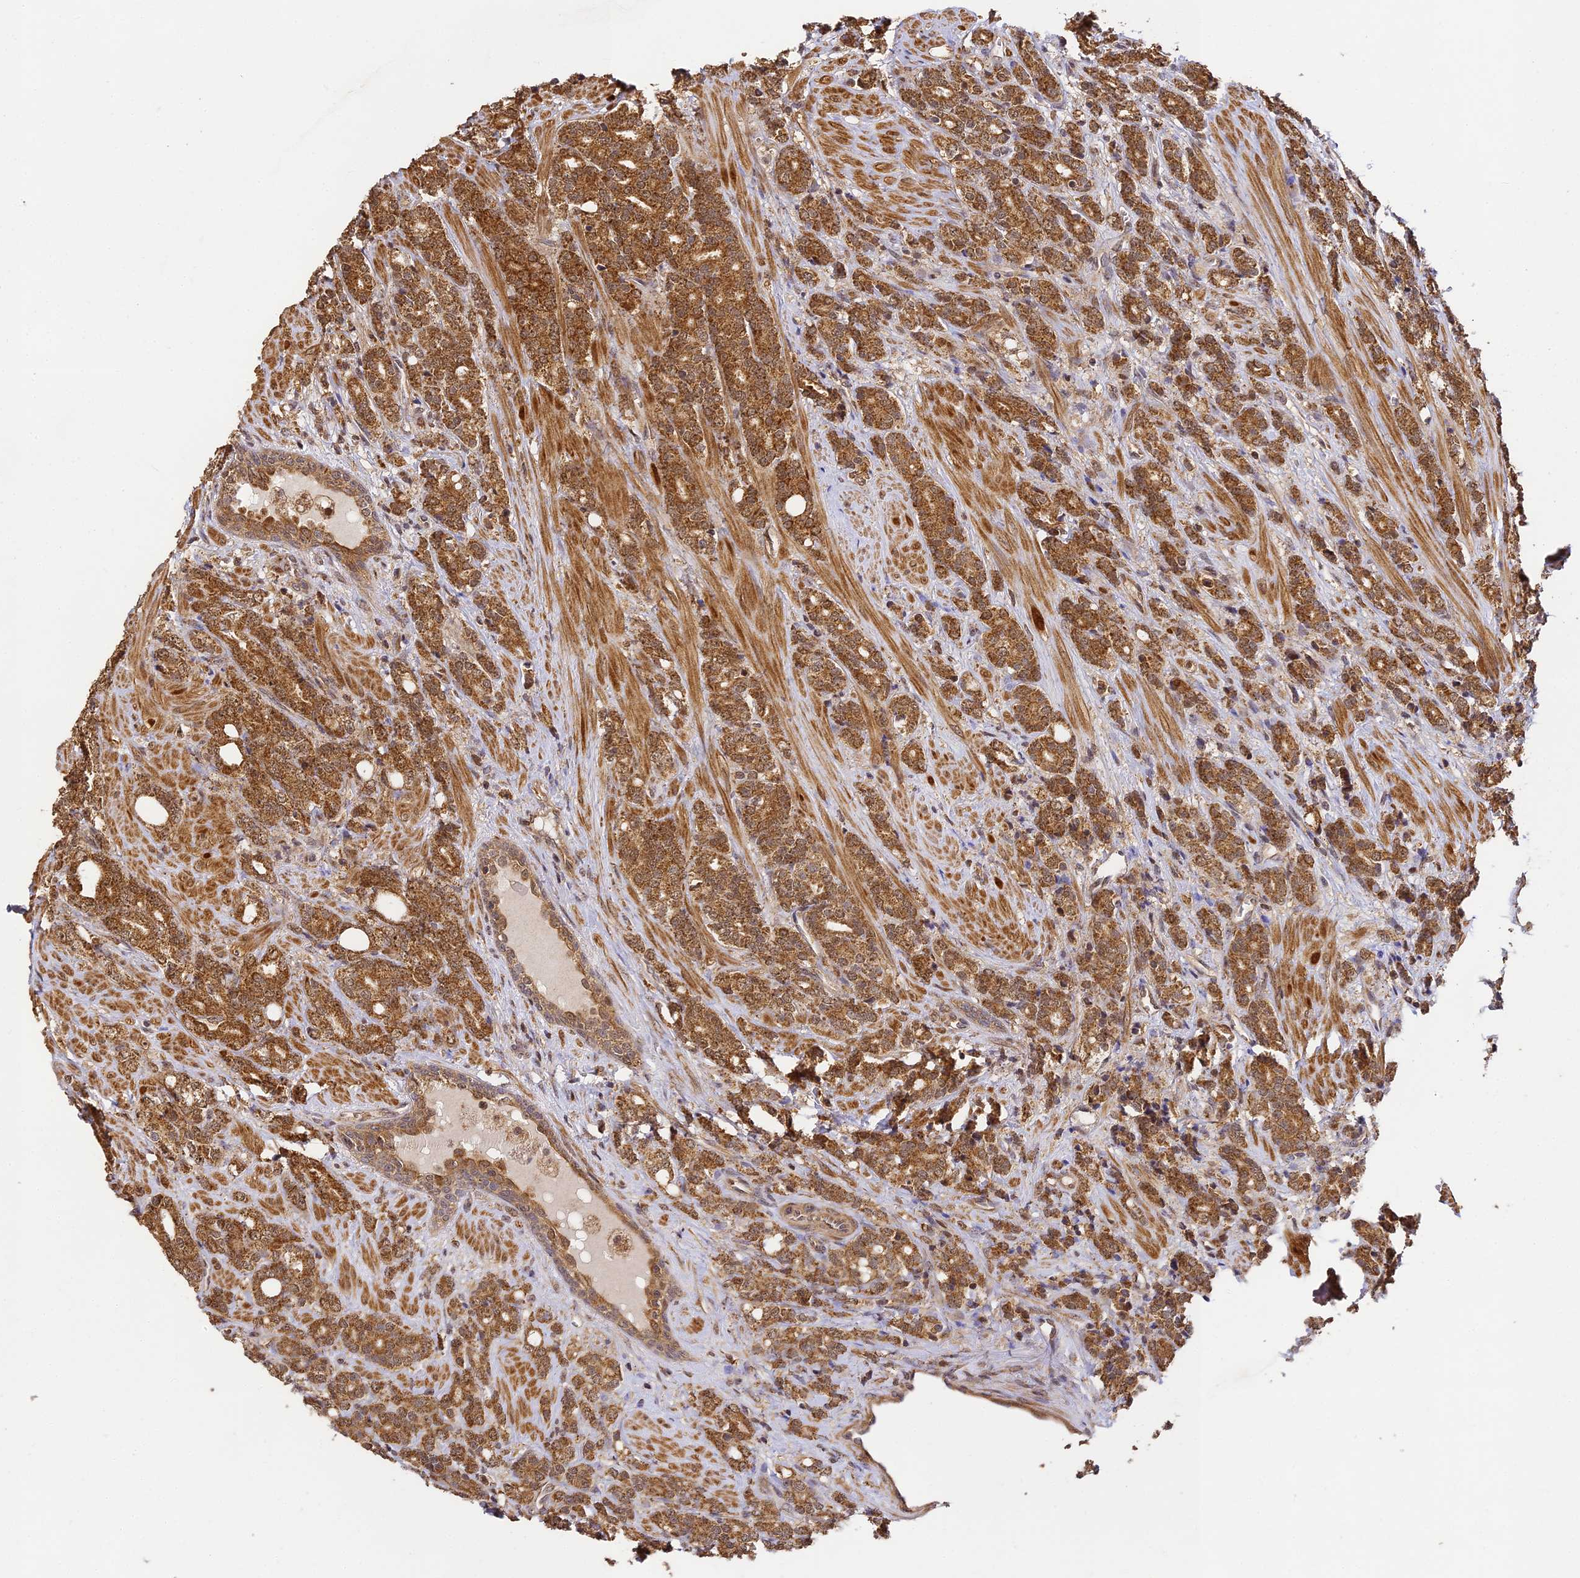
{"staining": {"intensity": "moderate", "quantity": ">75%", "location": "cytoplasmic/membranous,nuclear"}, "tissue": "prostate cancer", "cell_type": "Tumor cells", "image_type": "cancer", "snomed": [{"axis": "morphology", "description": "Adenocarcinoma, High grade"}, {"axis": "topography", "description": "Prostate"}], "caption": "Immunohistochemistry (IHC) (DAB) staining of prostate cancer displays moderate cytoplasmic/membranous and nuclear protein positivity in about >75% of tumor cells.", "gene": "ZNF443", "patient": {"sex": "male", "age": 62}}